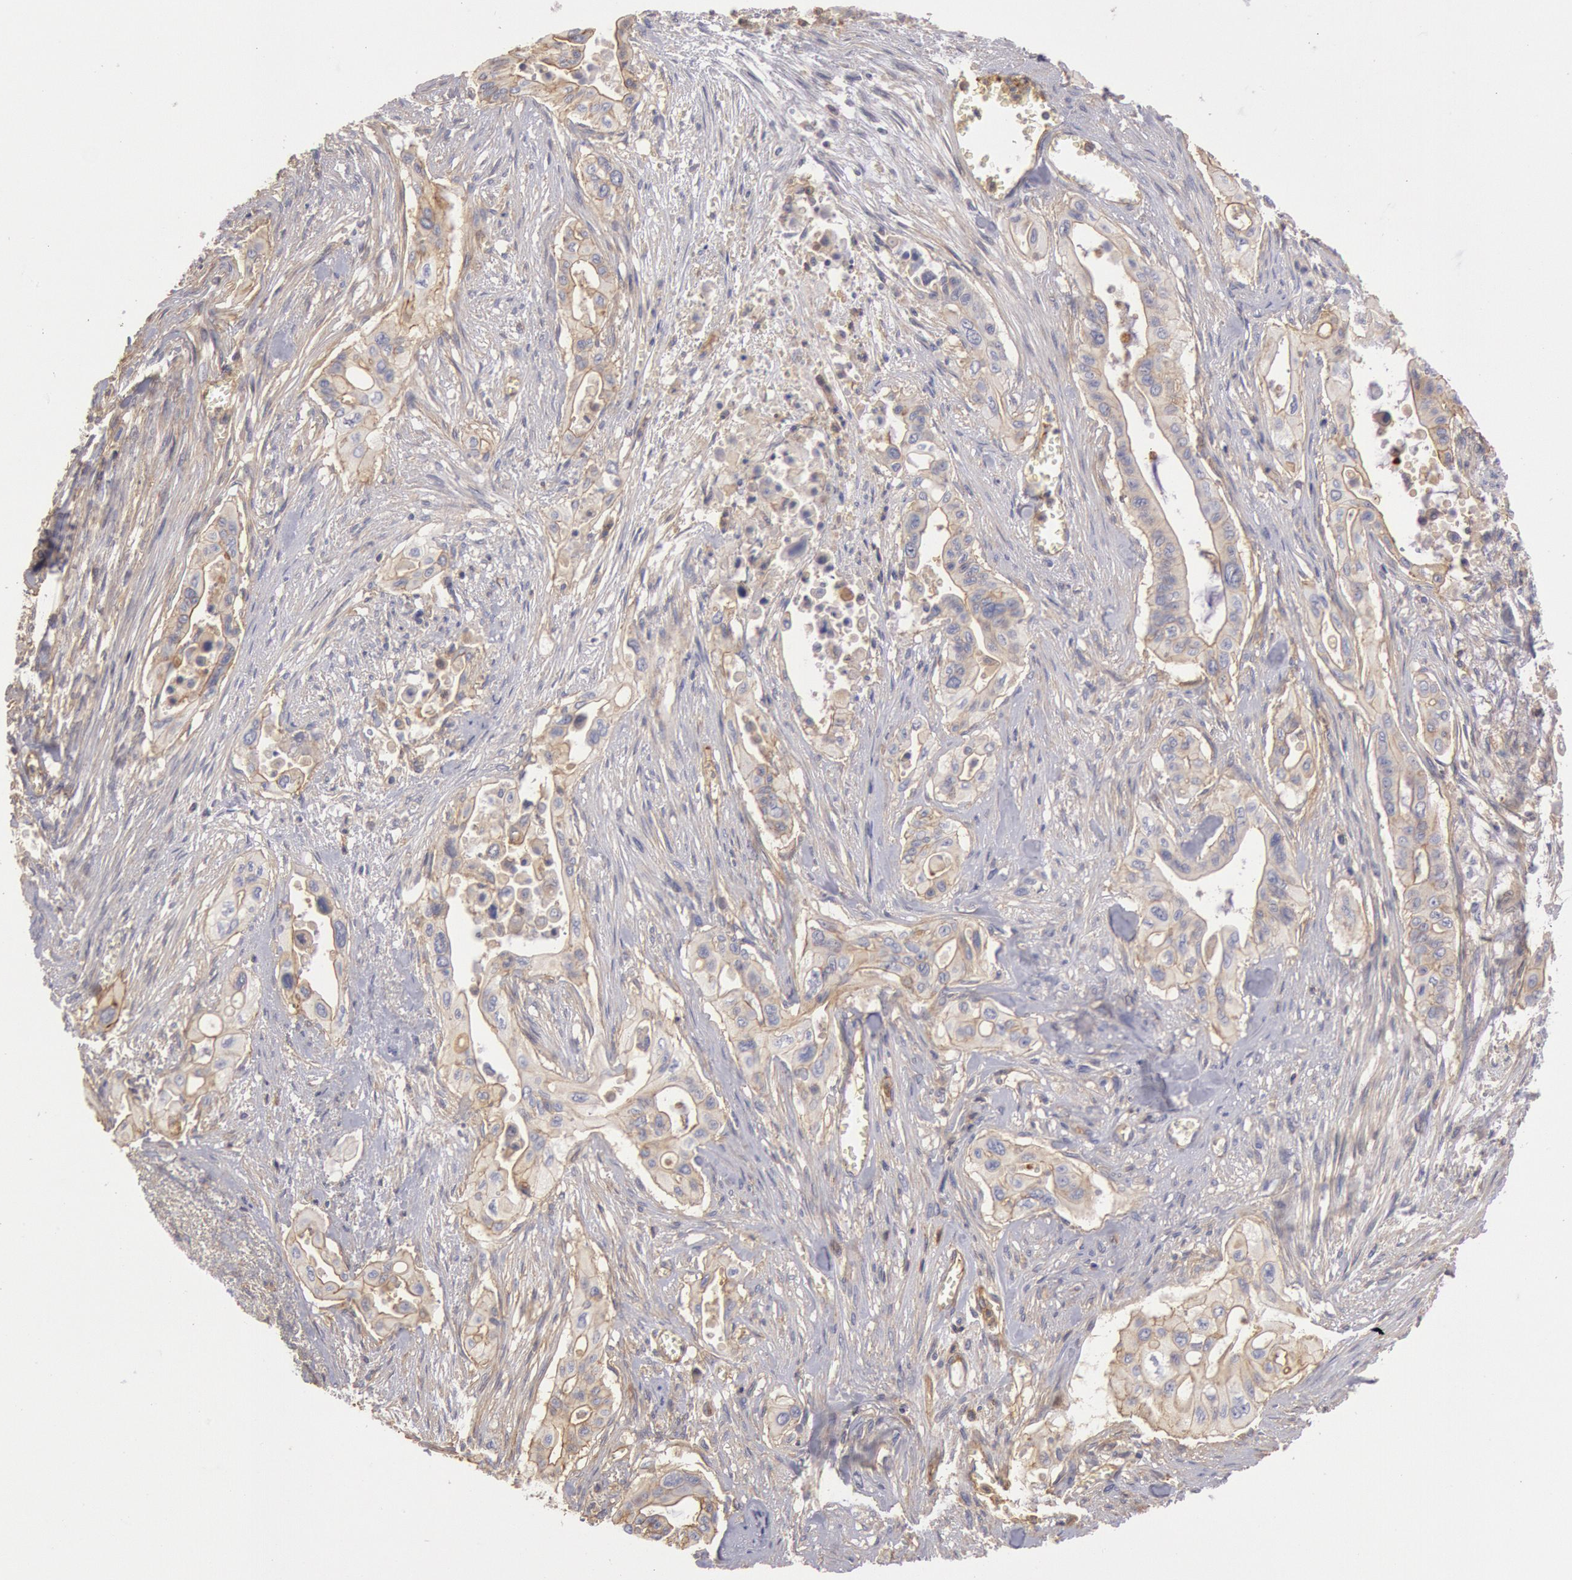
{"staining": {"intensity": "weak", "quantity": ">75%", "location": "cytoplasmic/membranous"}, "tissue": "pancreatic cancer", "cell_type": "Tumor cells", "image_type": "cancer", "snomed": [{"axis": "morphology", "description": "Adenocarcinoma, NOS"}, {"axis": "topography", "description": "Pancreas"}], "caption": "Adenocarcinoma (pancreatic) tissue reveals weak cytoplasmic/membranous positivity in about >75% of tumor cells", "gene": "SNAP23", "patient": {"sex": "male", "age": 77}}